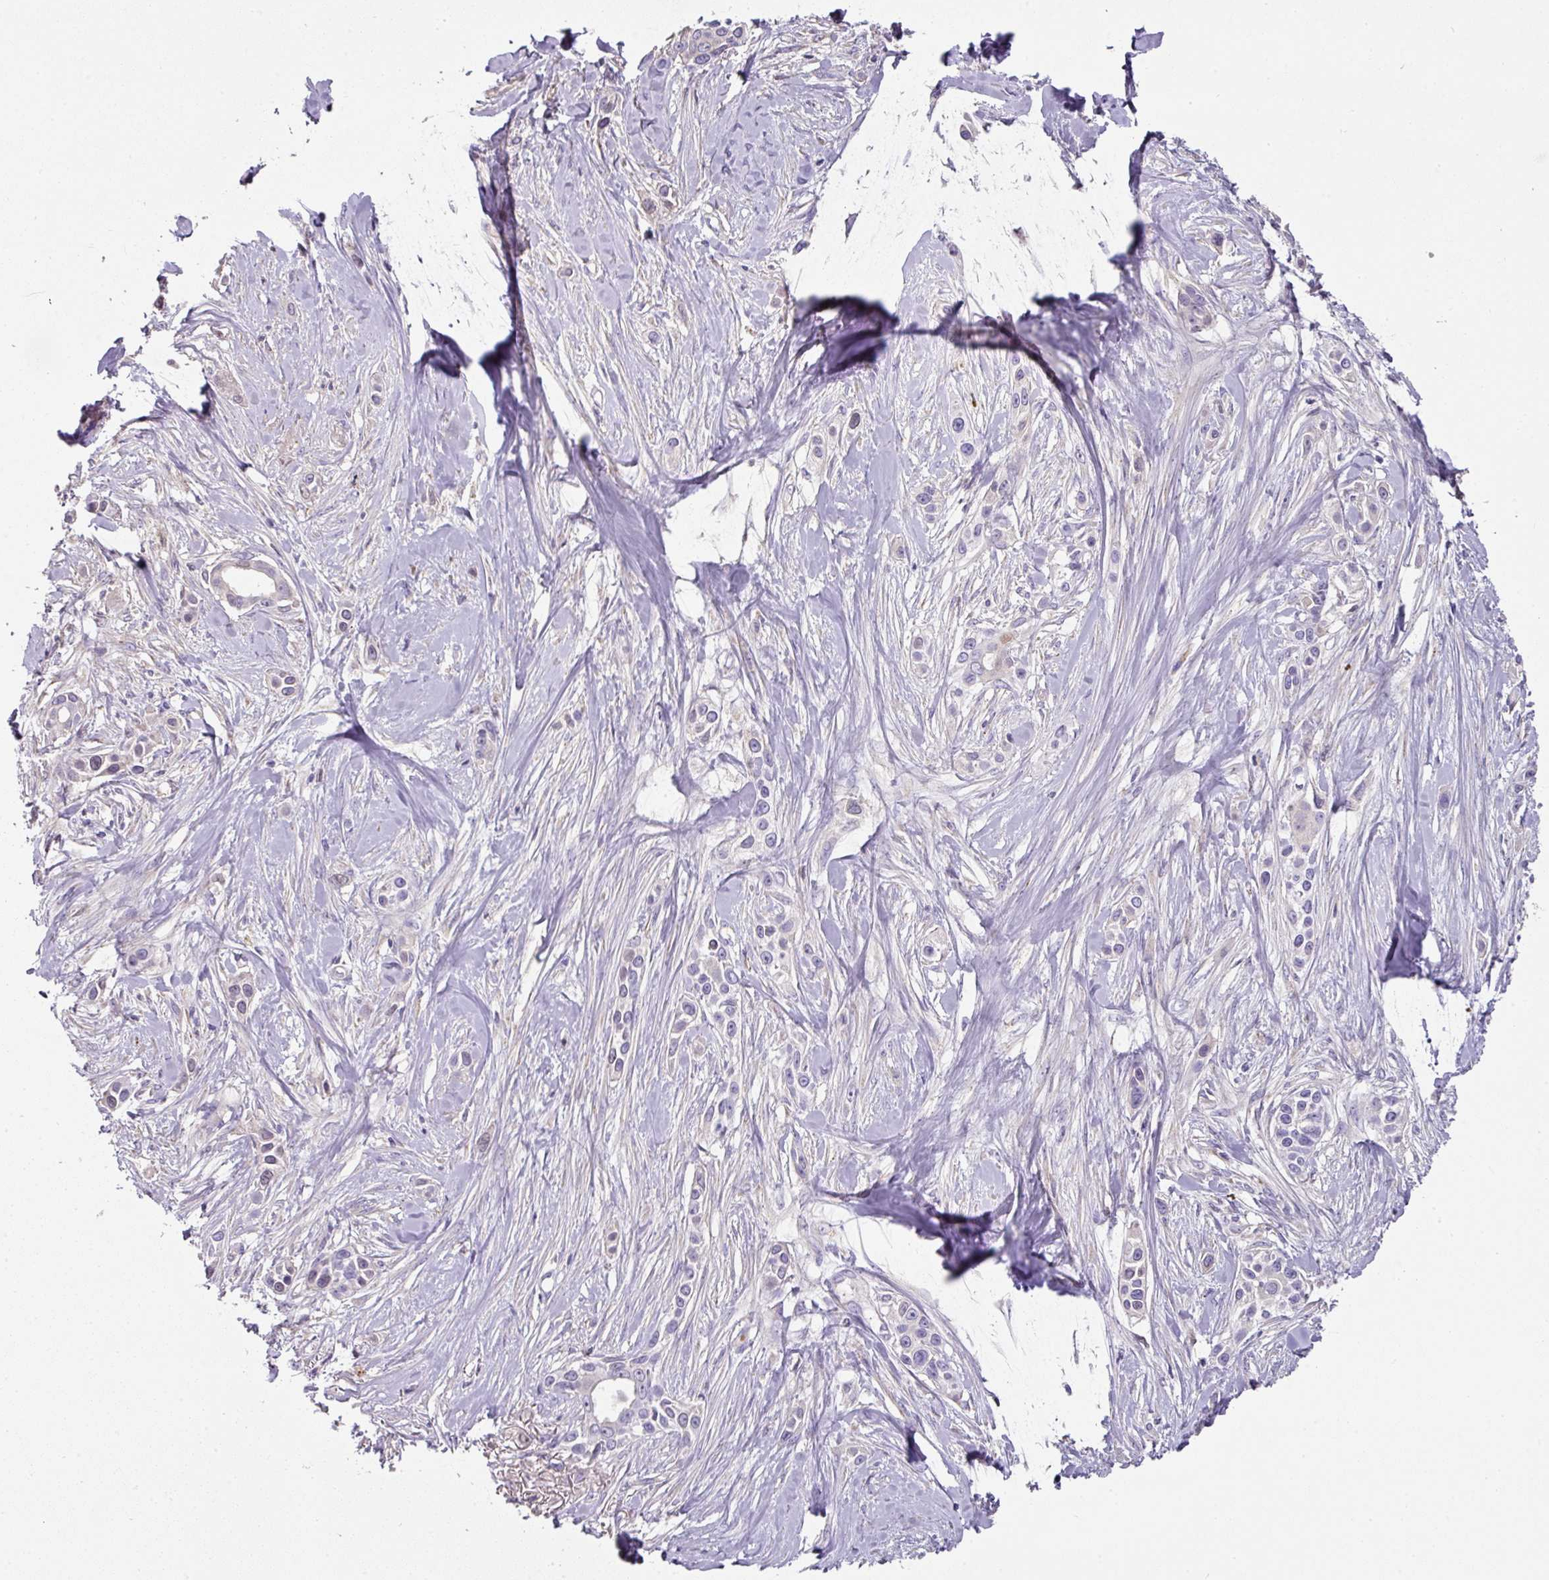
{"staining": {"intensity": "negative", "quantity": "none", "location": "none"}, "tissue": "skin cancer", "cell_type": "Tumor cells", "image_type": "cancer", "snomed": [{"axis": "morphology", "description": "Squamous cell carcinoma, NOS"}, {"axis": "topography", "description": "Skin"}], "caption": "The immunohistochemistry histopathology image has no significant positivity in tumor cells of squamous cell carcinoma (skin) tissue. (IHC, brightfield microscopy, high magnification).", "gene": "CCZ1", "patient": {"sex": "female", "age": 69}}